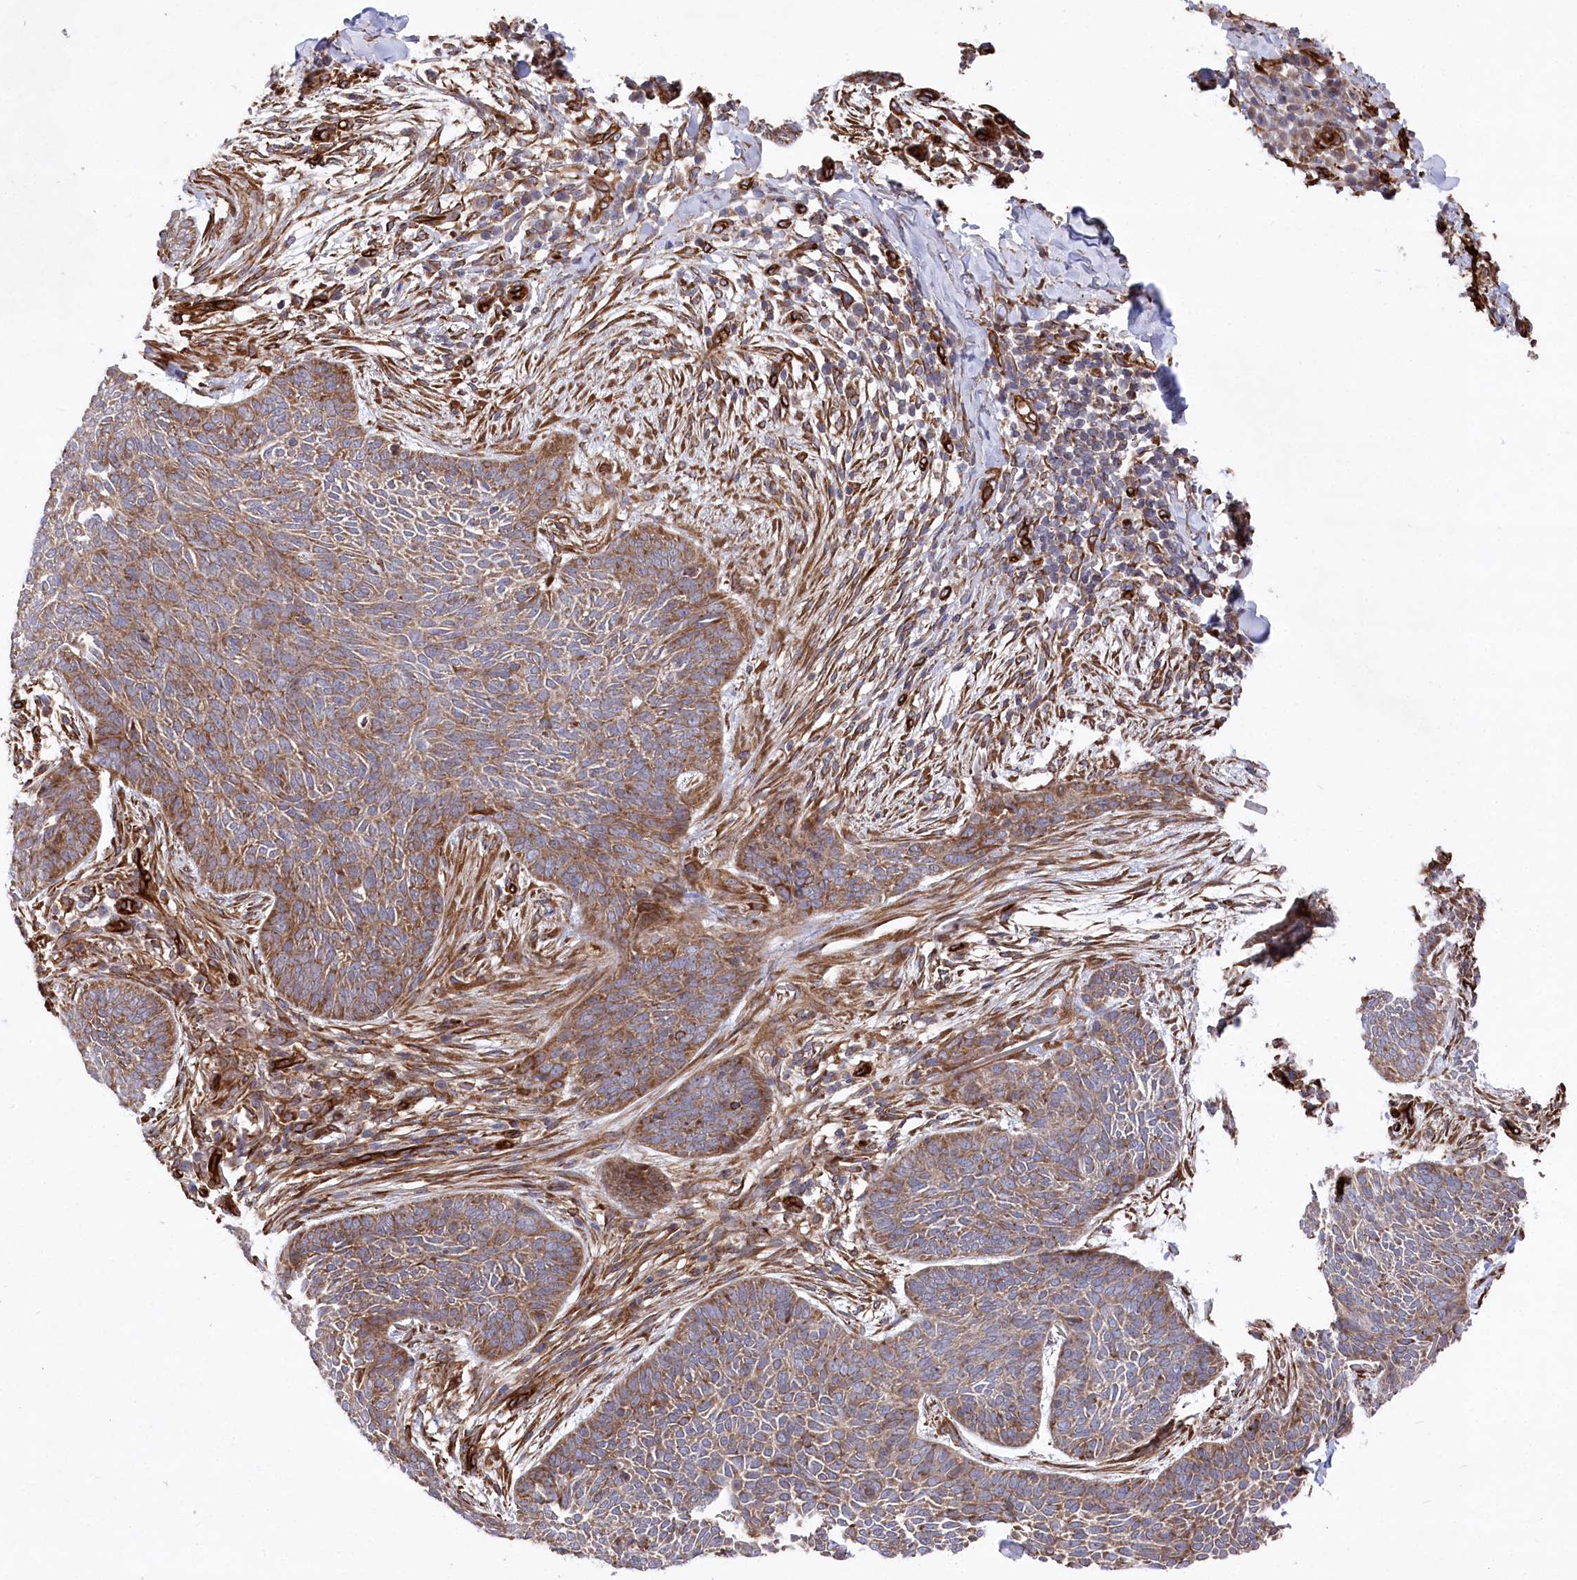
{"staining": {"intensity": "moderate", "quantity": ">75%", "location": "cytoplasmic/membranous"}, "tissue": "skin cancer", "cell_type": "Tumor cells", "image_type": "cancer", "snomed": [{"axis": "morphology", "description": "Basal cell carcinoma"}, {"axis": "topography", "description": "Skin"}], "caption": "A high-resolution micrograph shows immunohistochemistry staining of skin basal cell carcinoma, which shows moderate cytoplasmic/membranous staining in about >75% of tumor cells.", "gene": "MTPAP", "patient": {"sex": "male", "age": 85}}